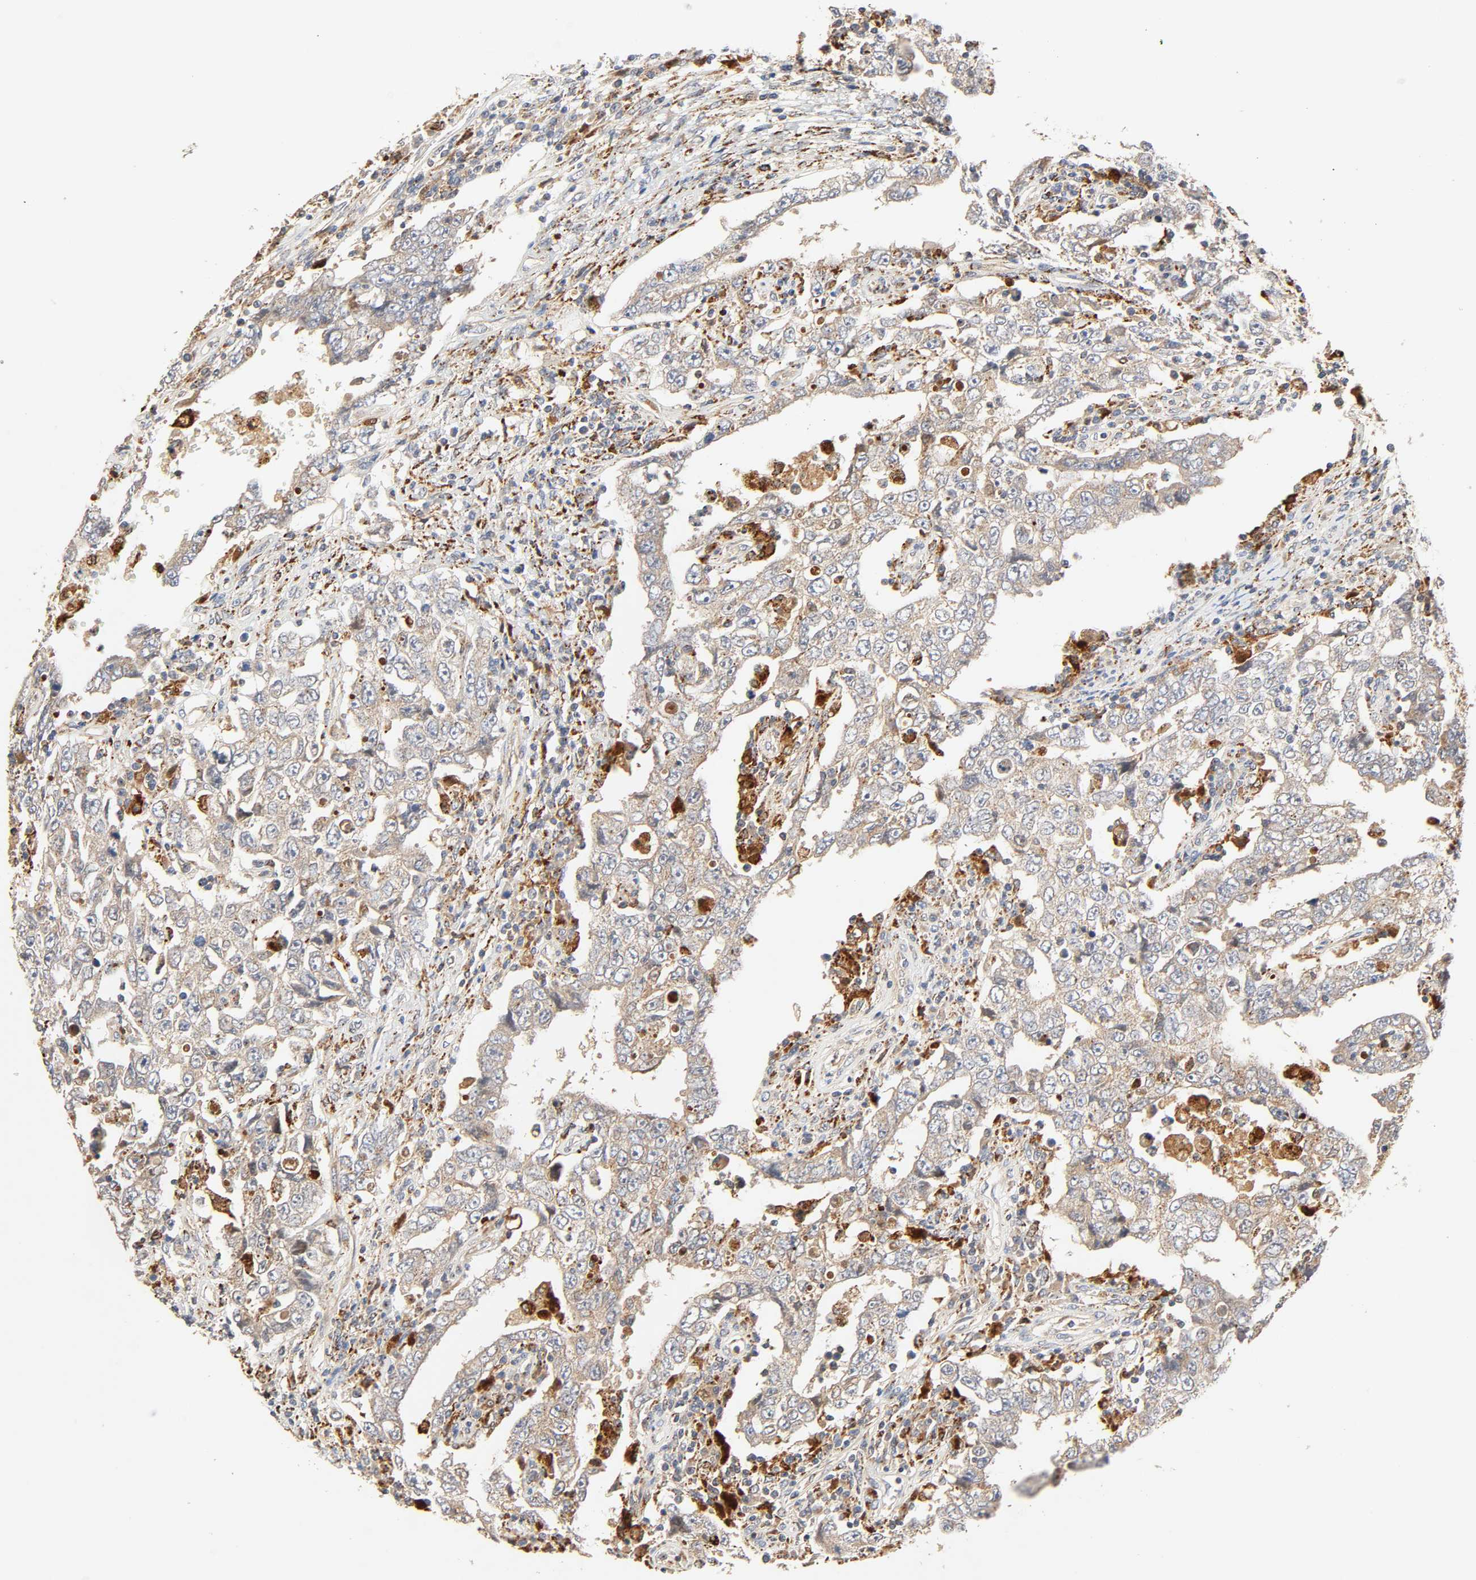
{"staining": {"intensity": "weak", "quantity": ">75%", "location": "cytoplasmic/membranous"}, "tissue": "testis cancer", "cell_type": "Tumor cells", "image_type": "cancer", "snomed": [{"axis": "morphology", "description": "Carcinoma, Embryonal, NOS"}, {"axis": "topography", "description": "Testis"}], "caption": "Tumor cells display weak cytoplasmic/membranous staining in about >75% of cells in embryonal carcinoma (testis). The staining is performed using DAB (3,3'-diaminobenzidine) brown chromogen to label protein expression. The nuclei are counter-stained blue using hematoxylin.", "gene": "MAPK6", "patient": {"sex": "male", "age": 26}}